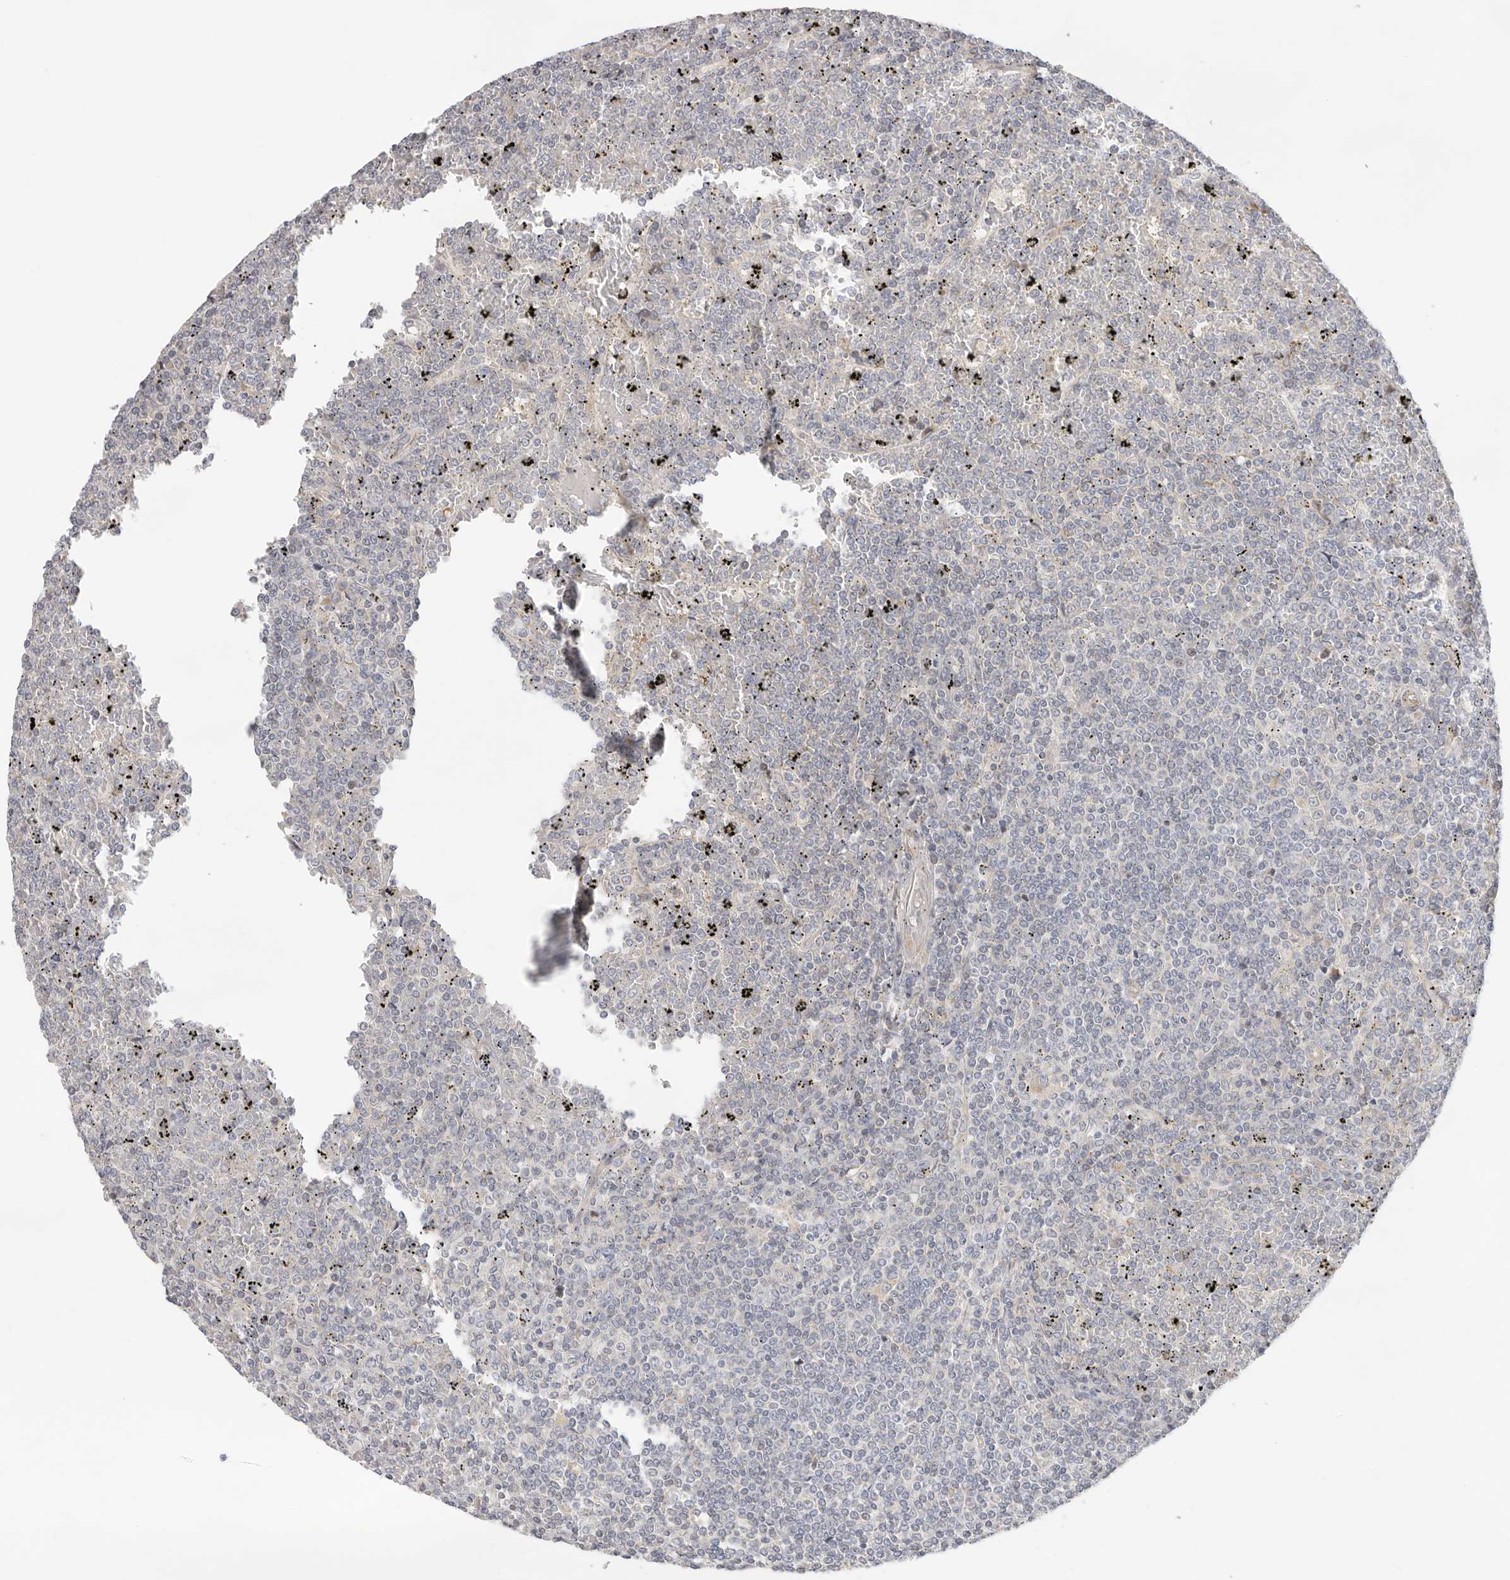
{"staining": {"intensity": "negative", "quantity": "none", "location": "none"}, "tissue": "lymphoma", "cell_type": "Tumor cells", "image_type": "cancer", "snomed": [{"axis": "morphology", "description": "Malignant lymphoma, non-Hodgkin's type, Low grade"}, {"axis": "topography", "description": "Spleen"}], "caption": "This is an immunohistochemistry (IHC) micrograph of human lymphoma. There is no expression in tumor cells.", "gene": "USH1C", "patient": {"sex": "female", "age": 19}}